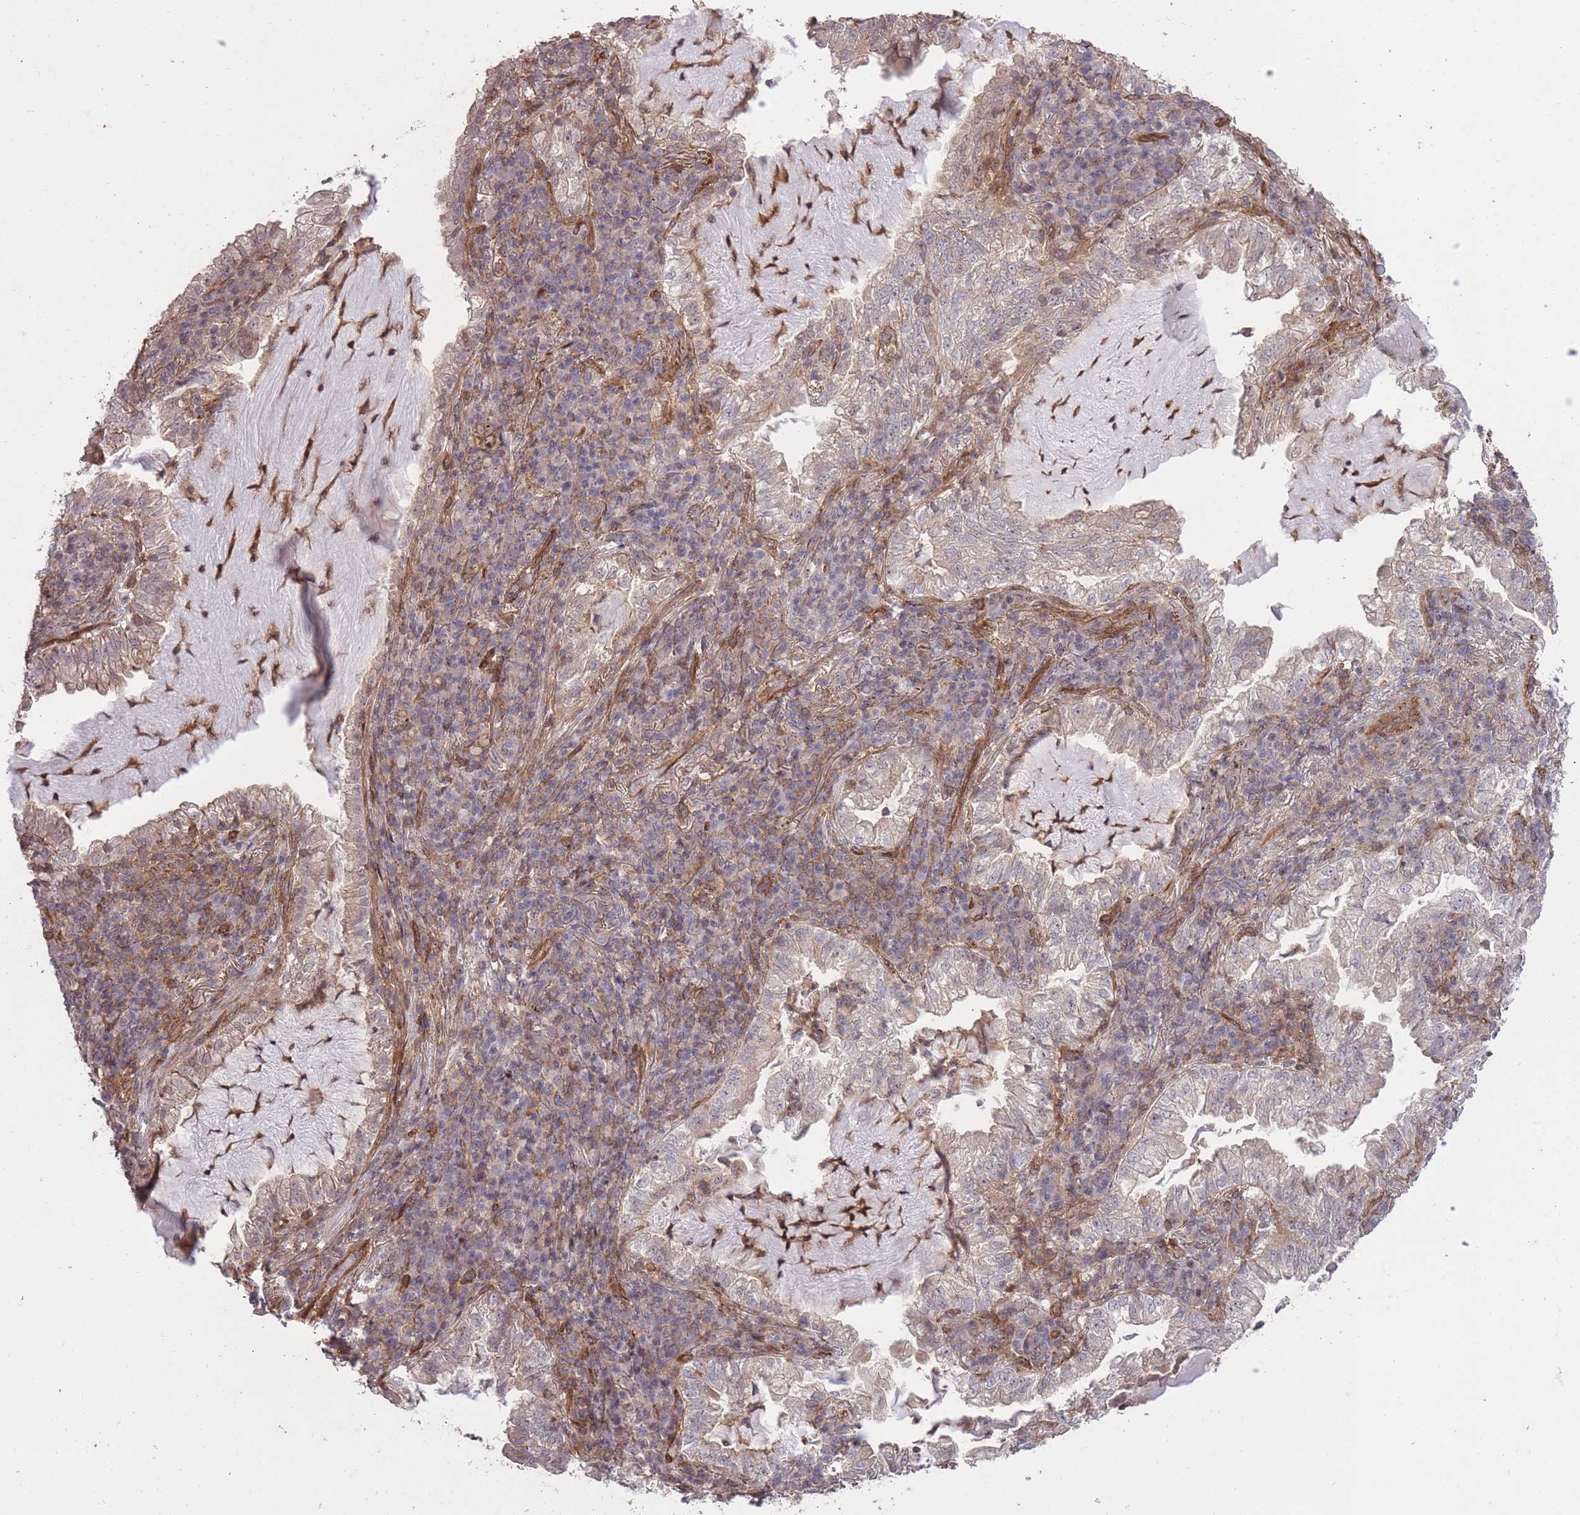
{"staining": {"intensity": "weak", "quantity": "<25%", "location": "cytoplasmic/membranous"}, "tissue": "lung cancer", "cell_type": "Tumor cells", "image_type": "cancer", "snomed": [{"axis": "morphology", "description": "Adenocarcinoma, NOS"}, {"axis": "topography", "description": "Lung"}], "caption": "Immunohistochemistry of lung cancer (adenocarcinoma) exhibits no positivity in tumor cells. Brightfield microscopy of immunohistochemistry stained with DAB (brown) and hematoxylin (blue), captured at high magnification.", "gene": "PLD1", "patient": {"sex": "female", "age": 73}}